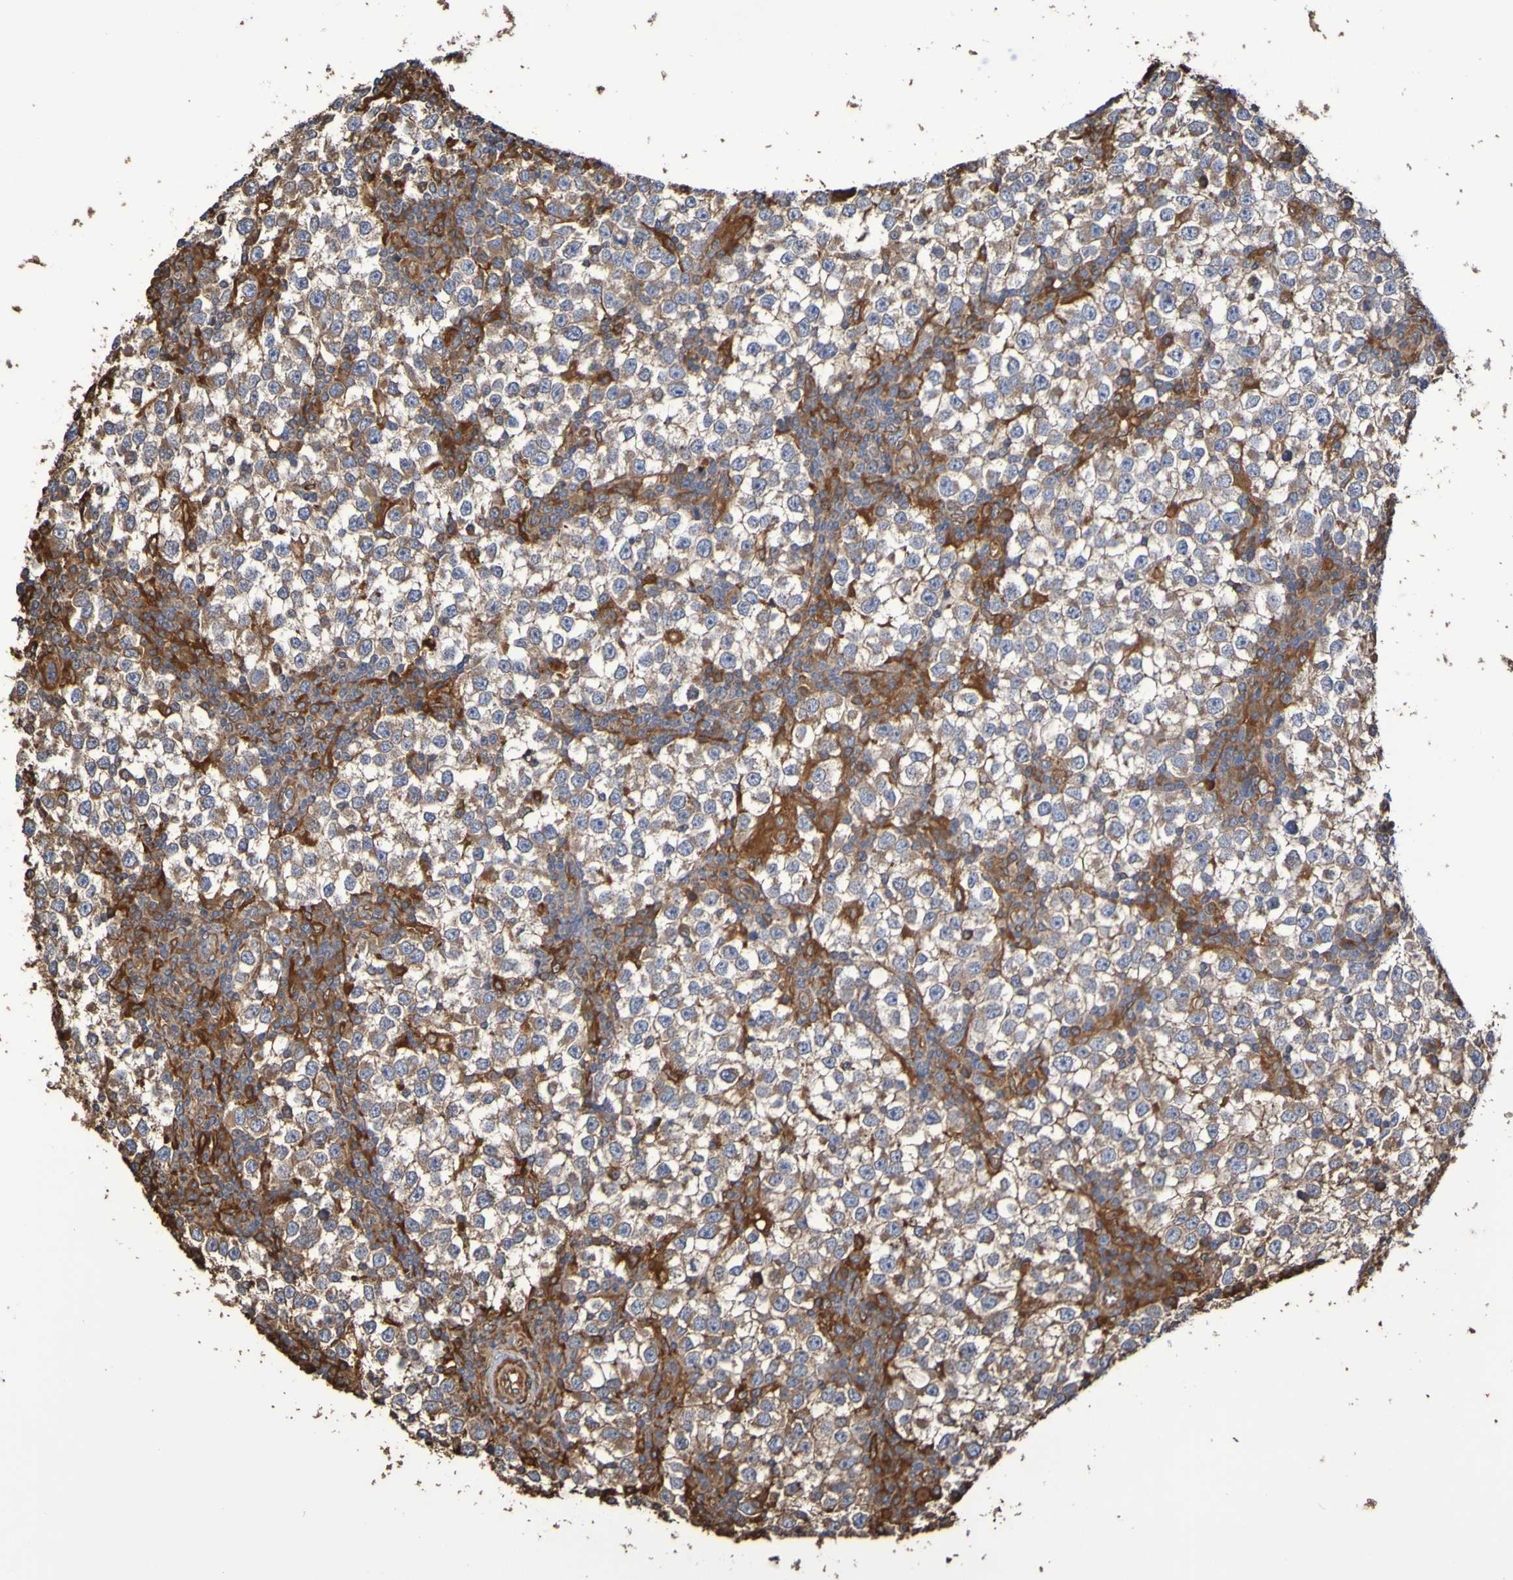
{"staining": {"intensity": "weak", "quantity": ">75%", "location": "cytoplasmic/membranous"}, "tissue": "testis cancer", "cell_type": "Tumor cells", "image_type": "cancer", "snomed": [{"axis": "morphology", "description": "Seminoma, NOS"}, {"axis": "topography", "description": "Testis"}], "caption": "Immunohistochemical staining of seminoma (testis) demonstrates low levels of weak cytoplasmic/membranous protein positivity in about >75% of tumor cells.", "gene": "RAB11A", "patient": {"sex": "male", "age": 65}}